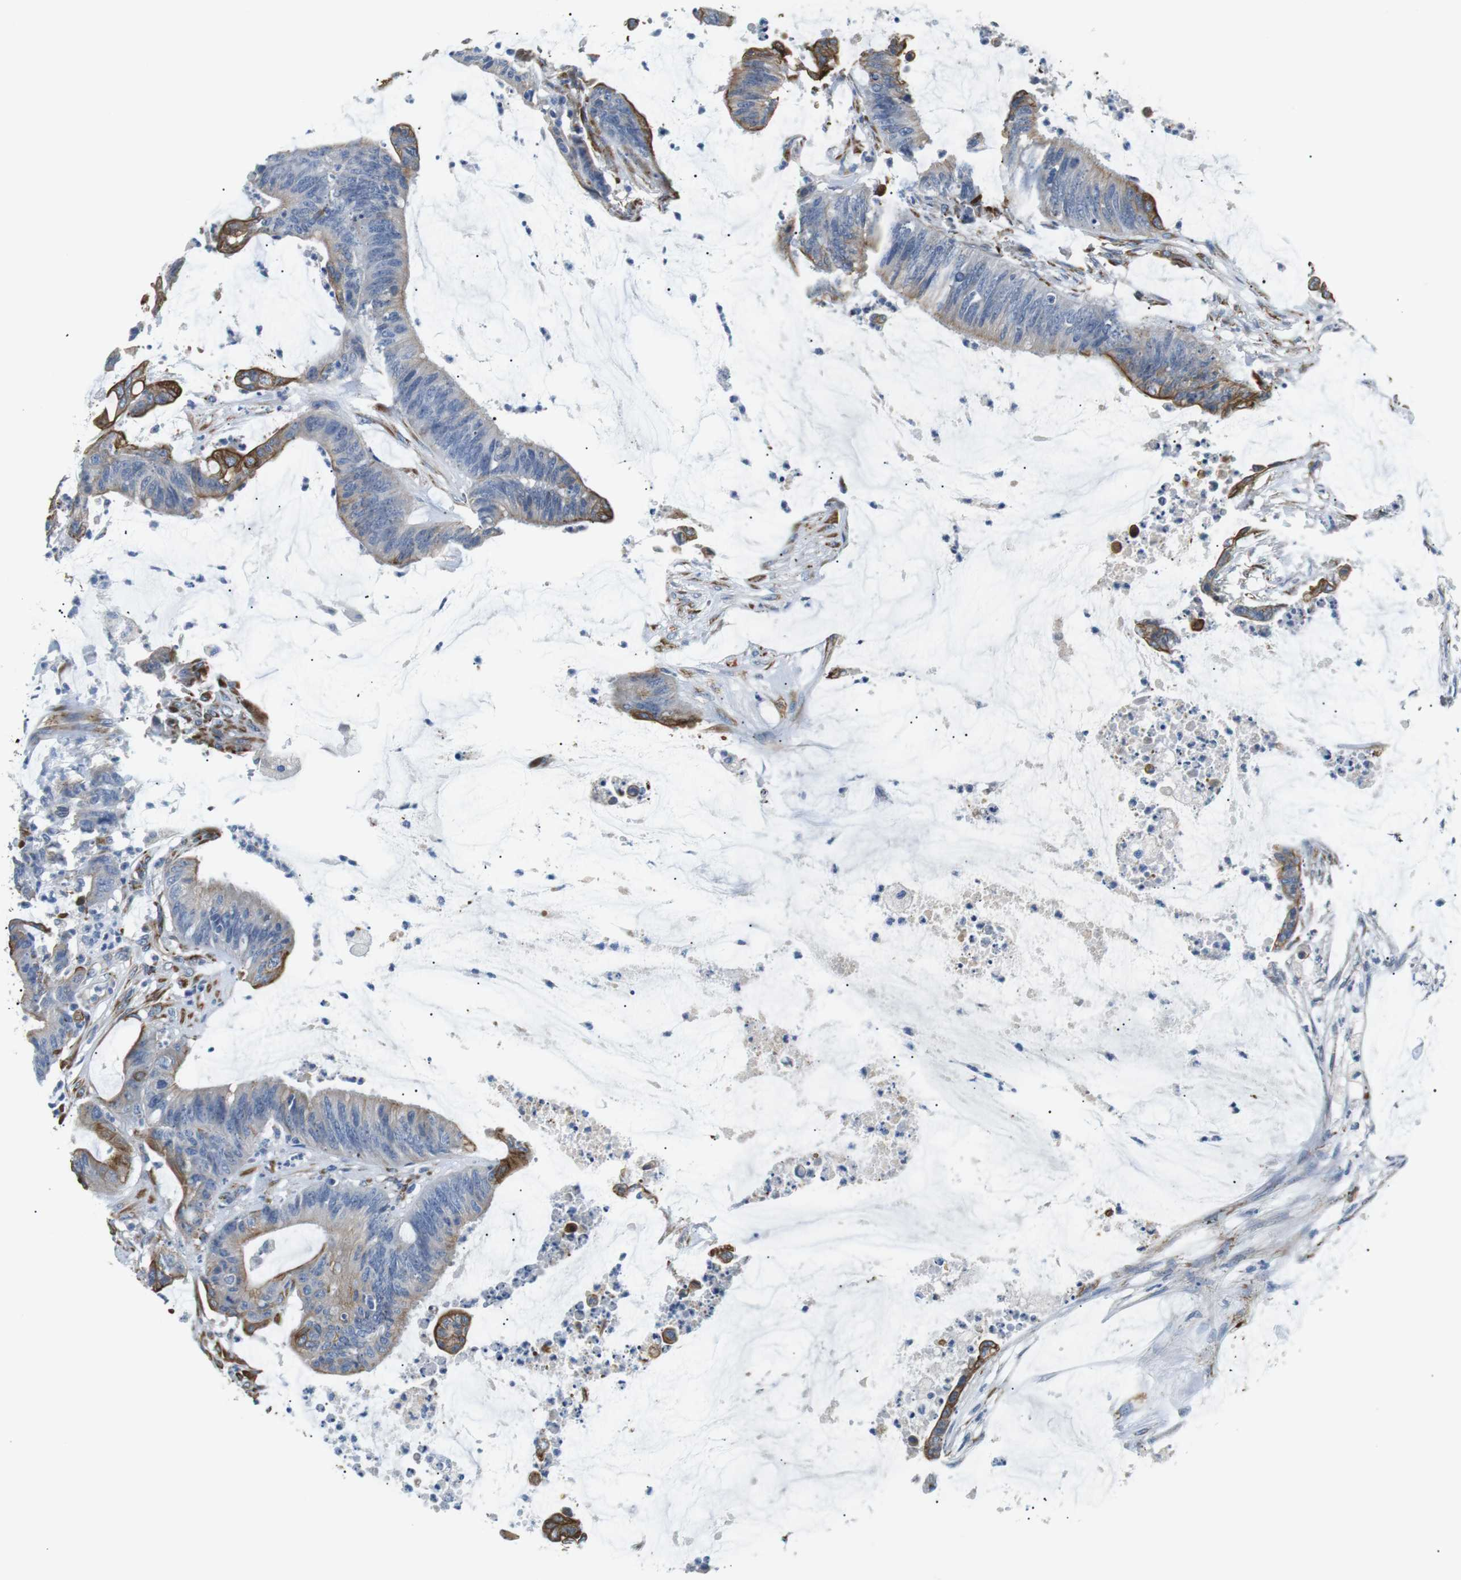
{"staining": {"intensity": "moderate", "quantity": "<25%", "location": "cytoplasmic/membranous"}, "tissue": "colorectal cancer", "cell_type": "Tumor cells", "image_type": "cancer", "snomed": [{"axis": "morphology", "description": "Adenocarcinoma, NOS"}, {"axis": "topography", "description": "Rectum"}], "caption": "High-magnification brightfield microscopy of colorectal cancer (adenocarcinoma) stained with DAB (3,3'-diaminobenzidine) (brown) and counterstained with hematoxylin (blue). tumor cells exhibit moderate cytoplasmic/membranous expression is identified in approximately<25% of cells.", "gene": "UNC5CL", "patient": {"sex": "female", "age": 66}}